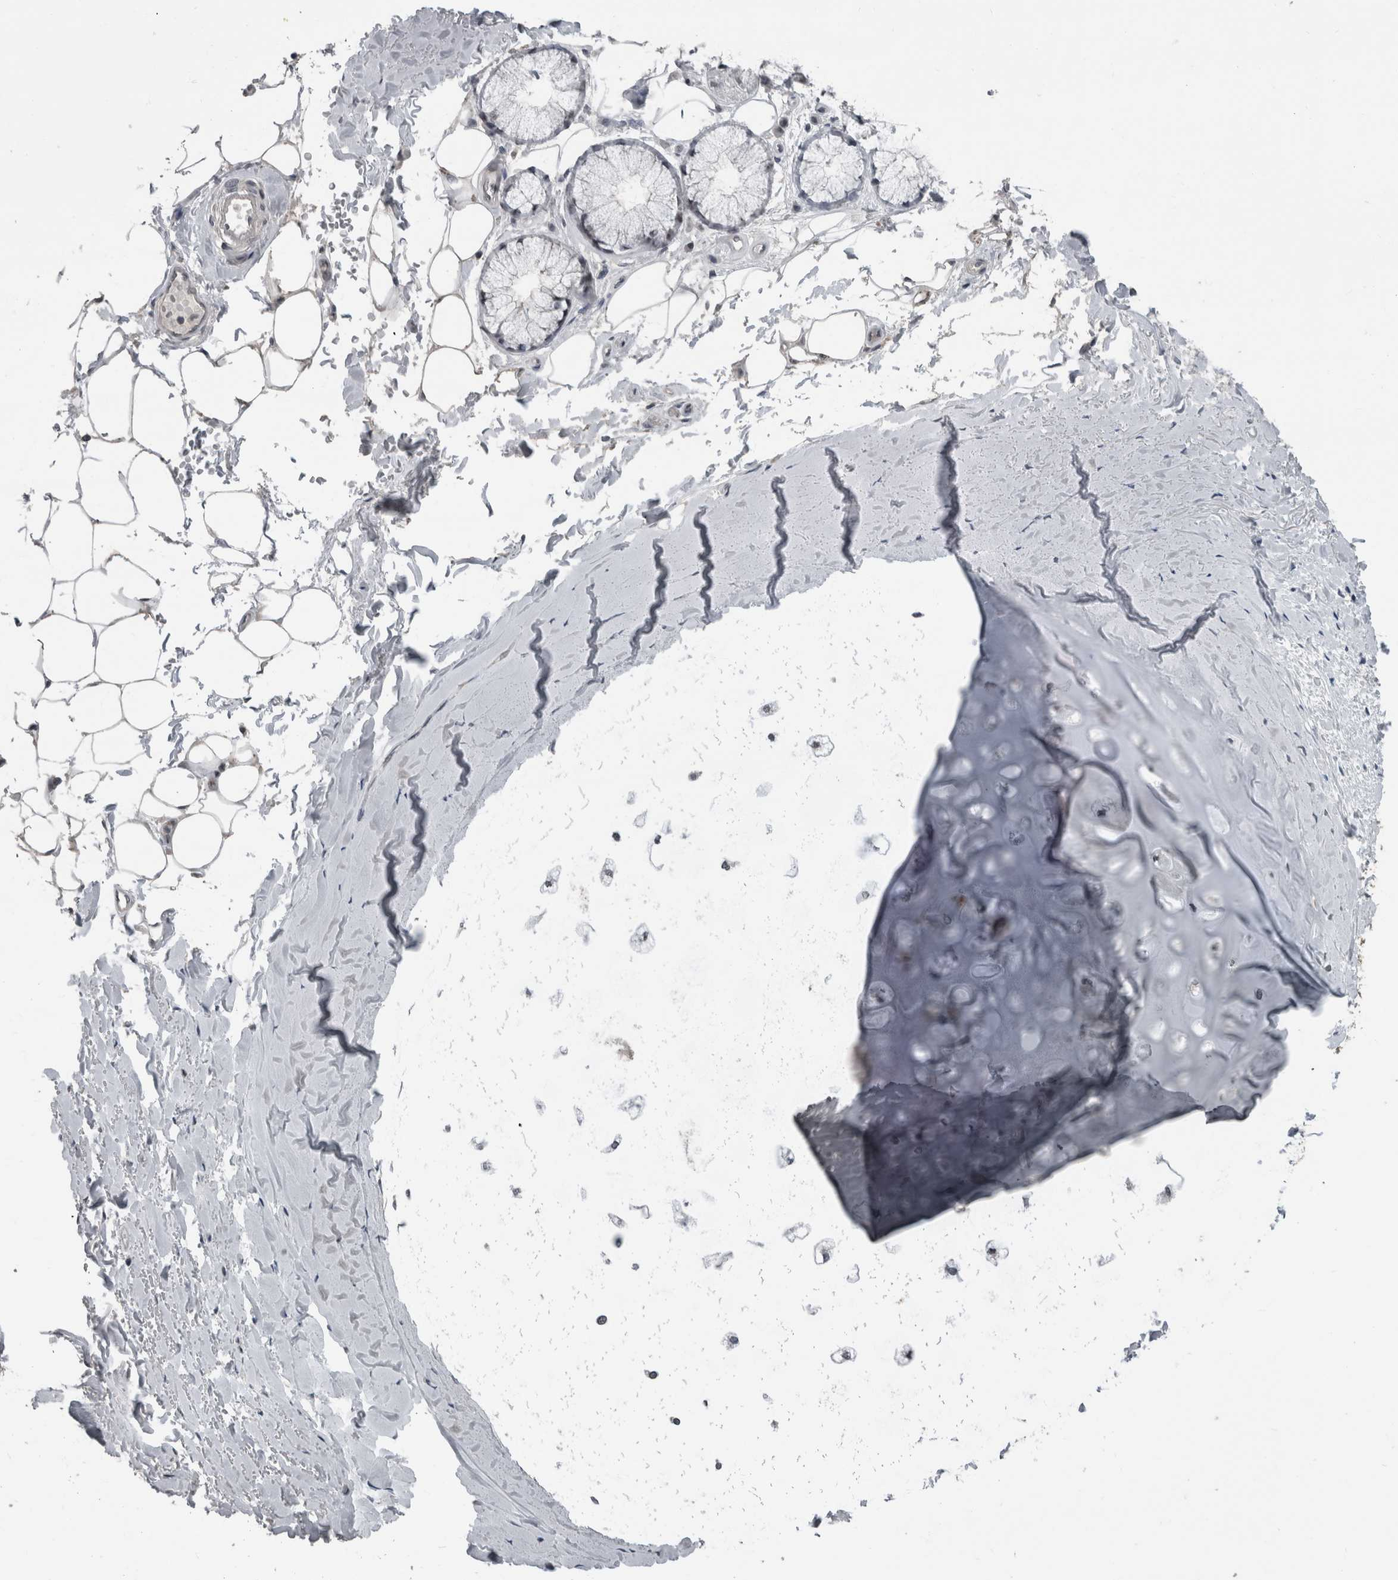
{"staining": {"intensity": "moderate", "quantity": "25%-75%", "location": "nuclear"}, "tissue": "adipose tissue", "cell_type": "Adipocytes", "image_type": "normal", "snomed": [{"axis": "morphology", "description": "Normal tissue, NOS"}, {"axis": "topography", "description": "Bronchus"}], "caption": "This is an image of IHC staining of unremarkable adipose tissue, which shows moderate expression in the nuclear of adipocytes.", "gene": "ZBTB21", "patient": {"sex": "male", "age": 66}}